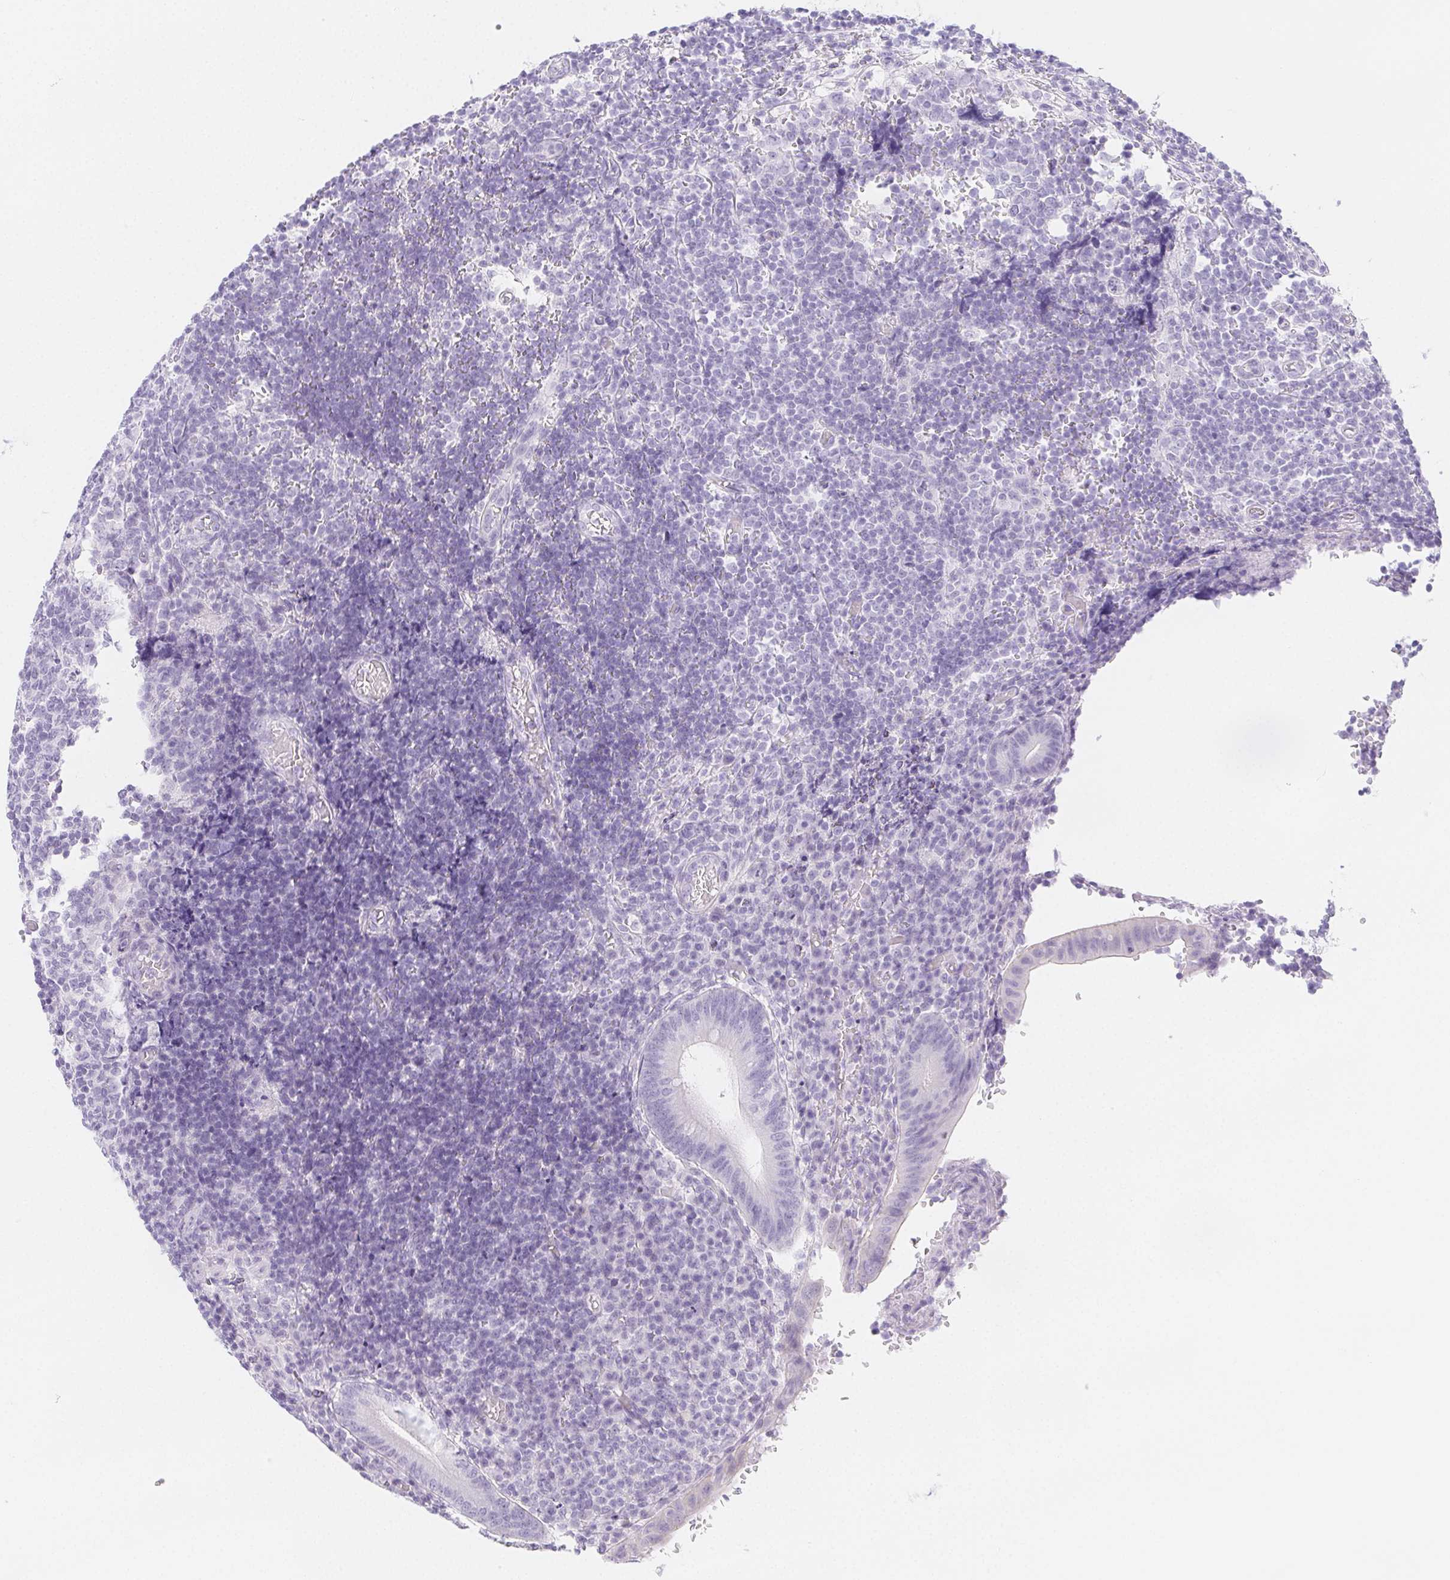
{"staining": {"intensity": "negative", "quantity": "none", "location": "none"}, "tissue": "appendix", "cell_type": "Glandular cells", "image_type": "normal", "snomed": [{"axis": "morphology", "description": "Normal tissue, NOS"}, {"axis": "topography", "description": "Appendix"}], "caption": "This photomicrograph is of benign appendix stained with IHC to label a protein in brown with the nuclei are counter-stained blue. There is no staining in glandular cells.", "gene": "ZBBX", "patient": {"sex": "male", "age": 18}}